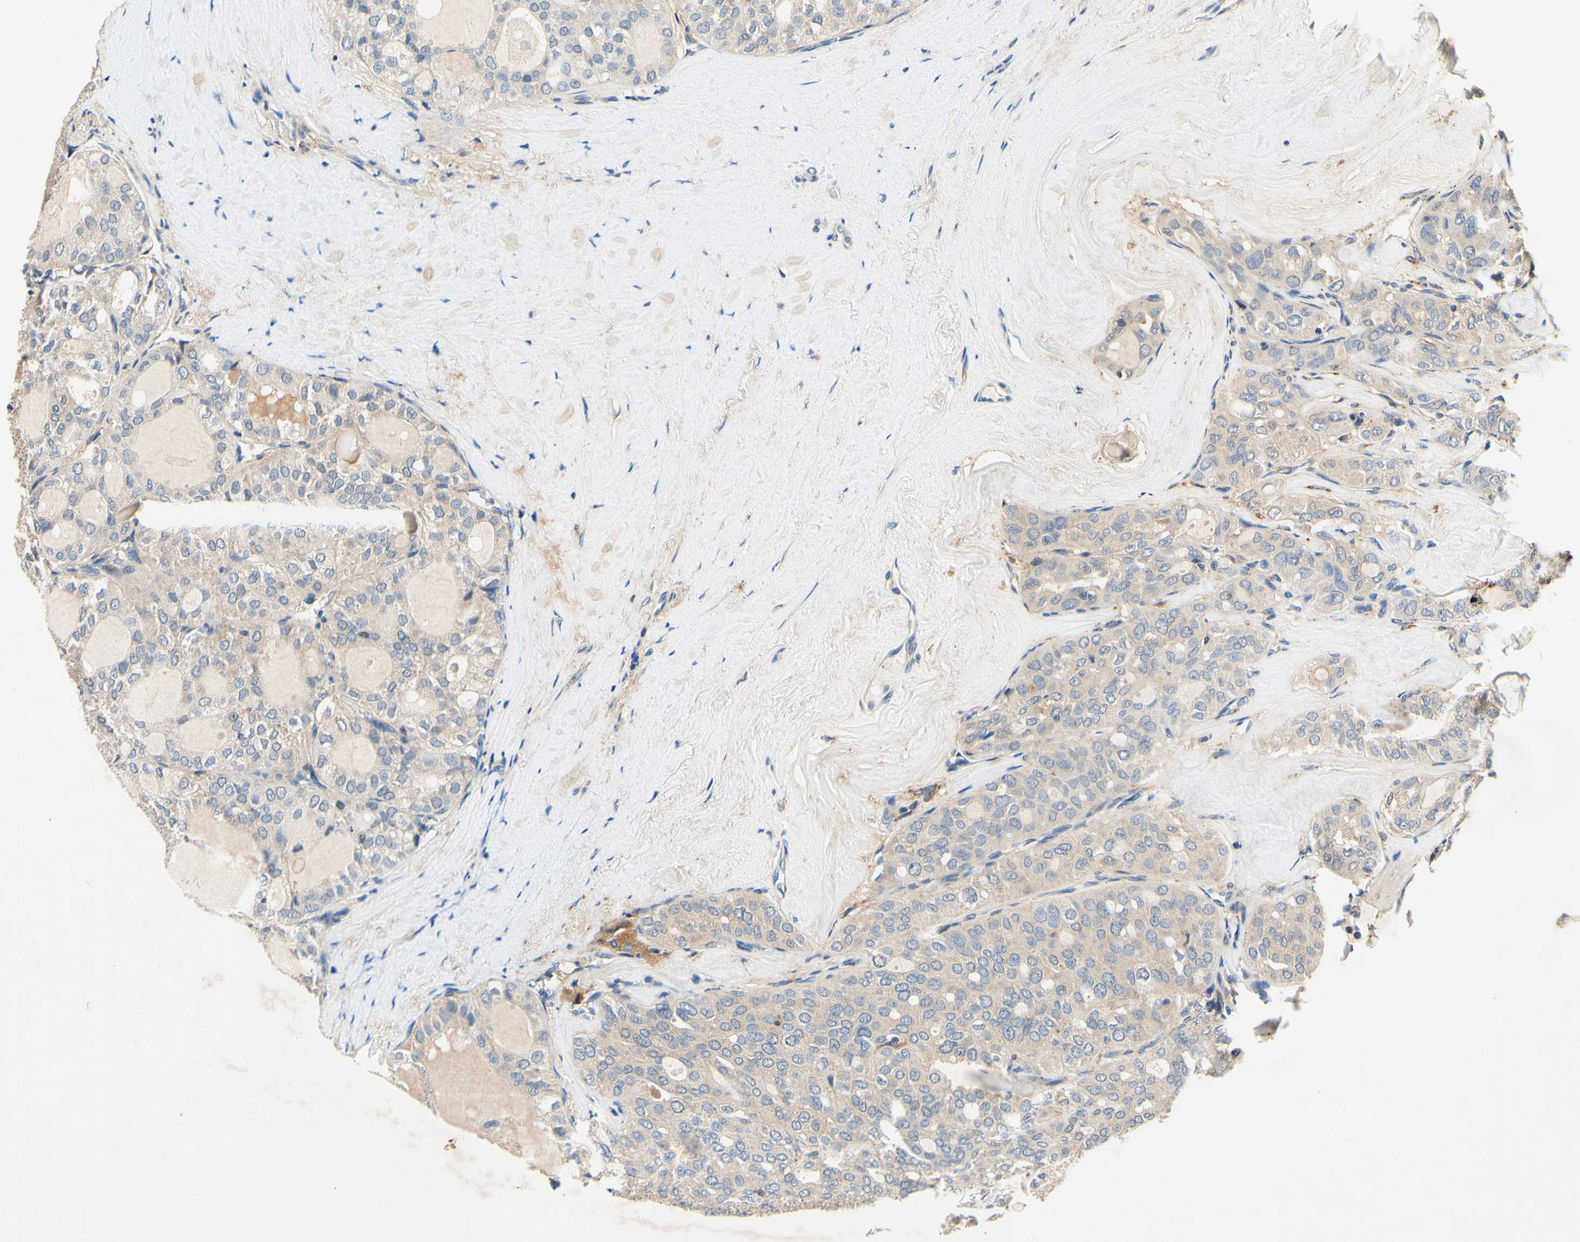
{"staining": {"intensity": "weak", "quantity": "<25%", "location": "cytoplasmic/membranous"}, "tissue": "thyroid cancer", "cell_type": "Tumor cells", "image_type": "cancer", "snomed": [{"axis": "morphology", "description": "Follicular adenoma carcinoma, NOS"}, {"axis": "topography", "description": "Thyroid gland"}], "caption": "The immunohistochemistry (IHC) histopathology image has no significant staining in tumor cells of follicular adenoma carcinoma (thyroid) tissue.", "gene": "PLA2G4A", "patient": {"sex": "male", "age": 75}}